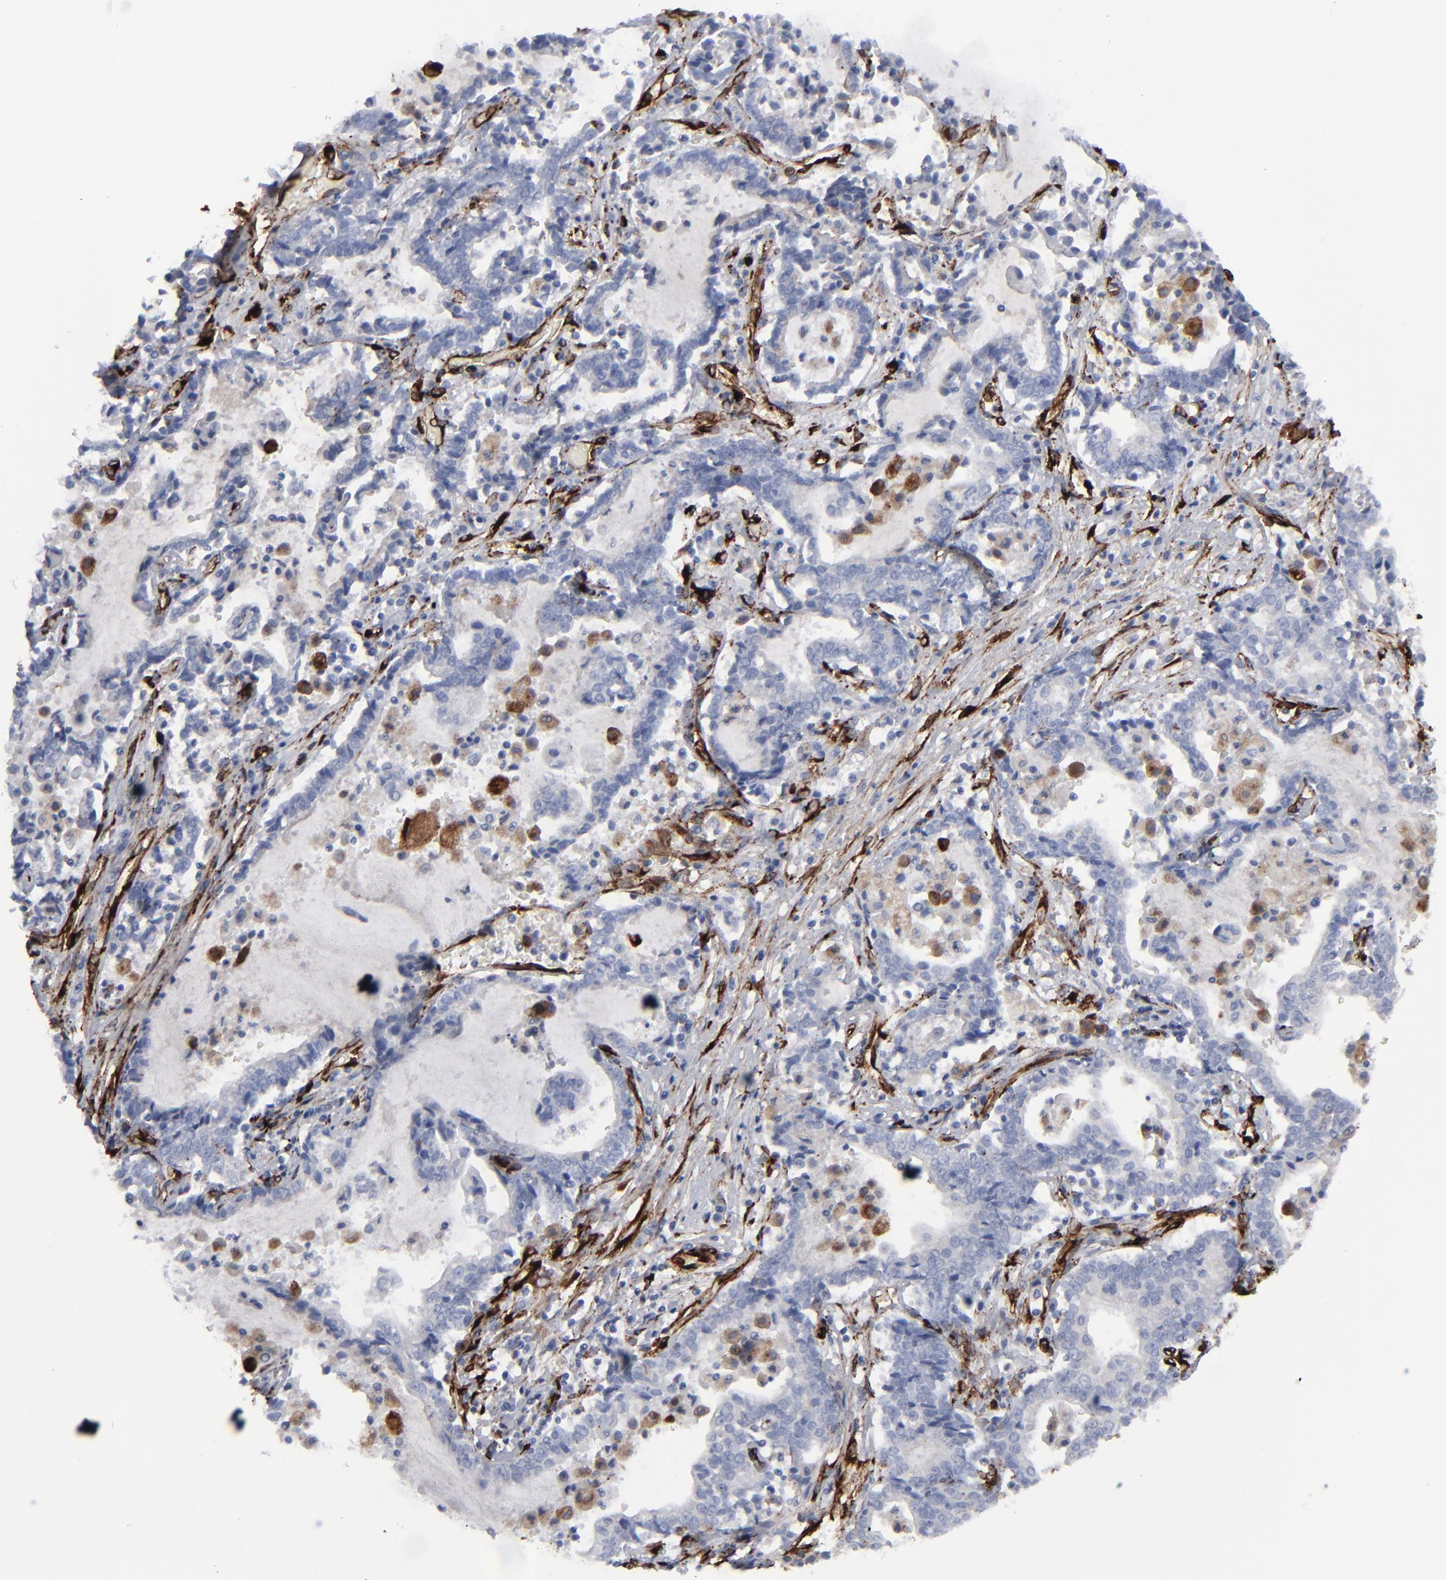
{"staining": {"intensity": "negative", "quantity": "none", "location": "none"}, "tissue": "liver cancer", "cell_type": "Tumor cells", "image_type": "cancer", "snomed": [{"axis": "morphology", "description": "Cholangiocarcinoma"}, {"axis": "topography", "description": "Liver"}], "caption": "Immunohistochemistry of liver cholangiocarcinoma demonstrates no positivity in tumor cells. Nuclei are stained in blue.", "gene": "SPARC", "patient": {"sex": "male", "age": 57}}